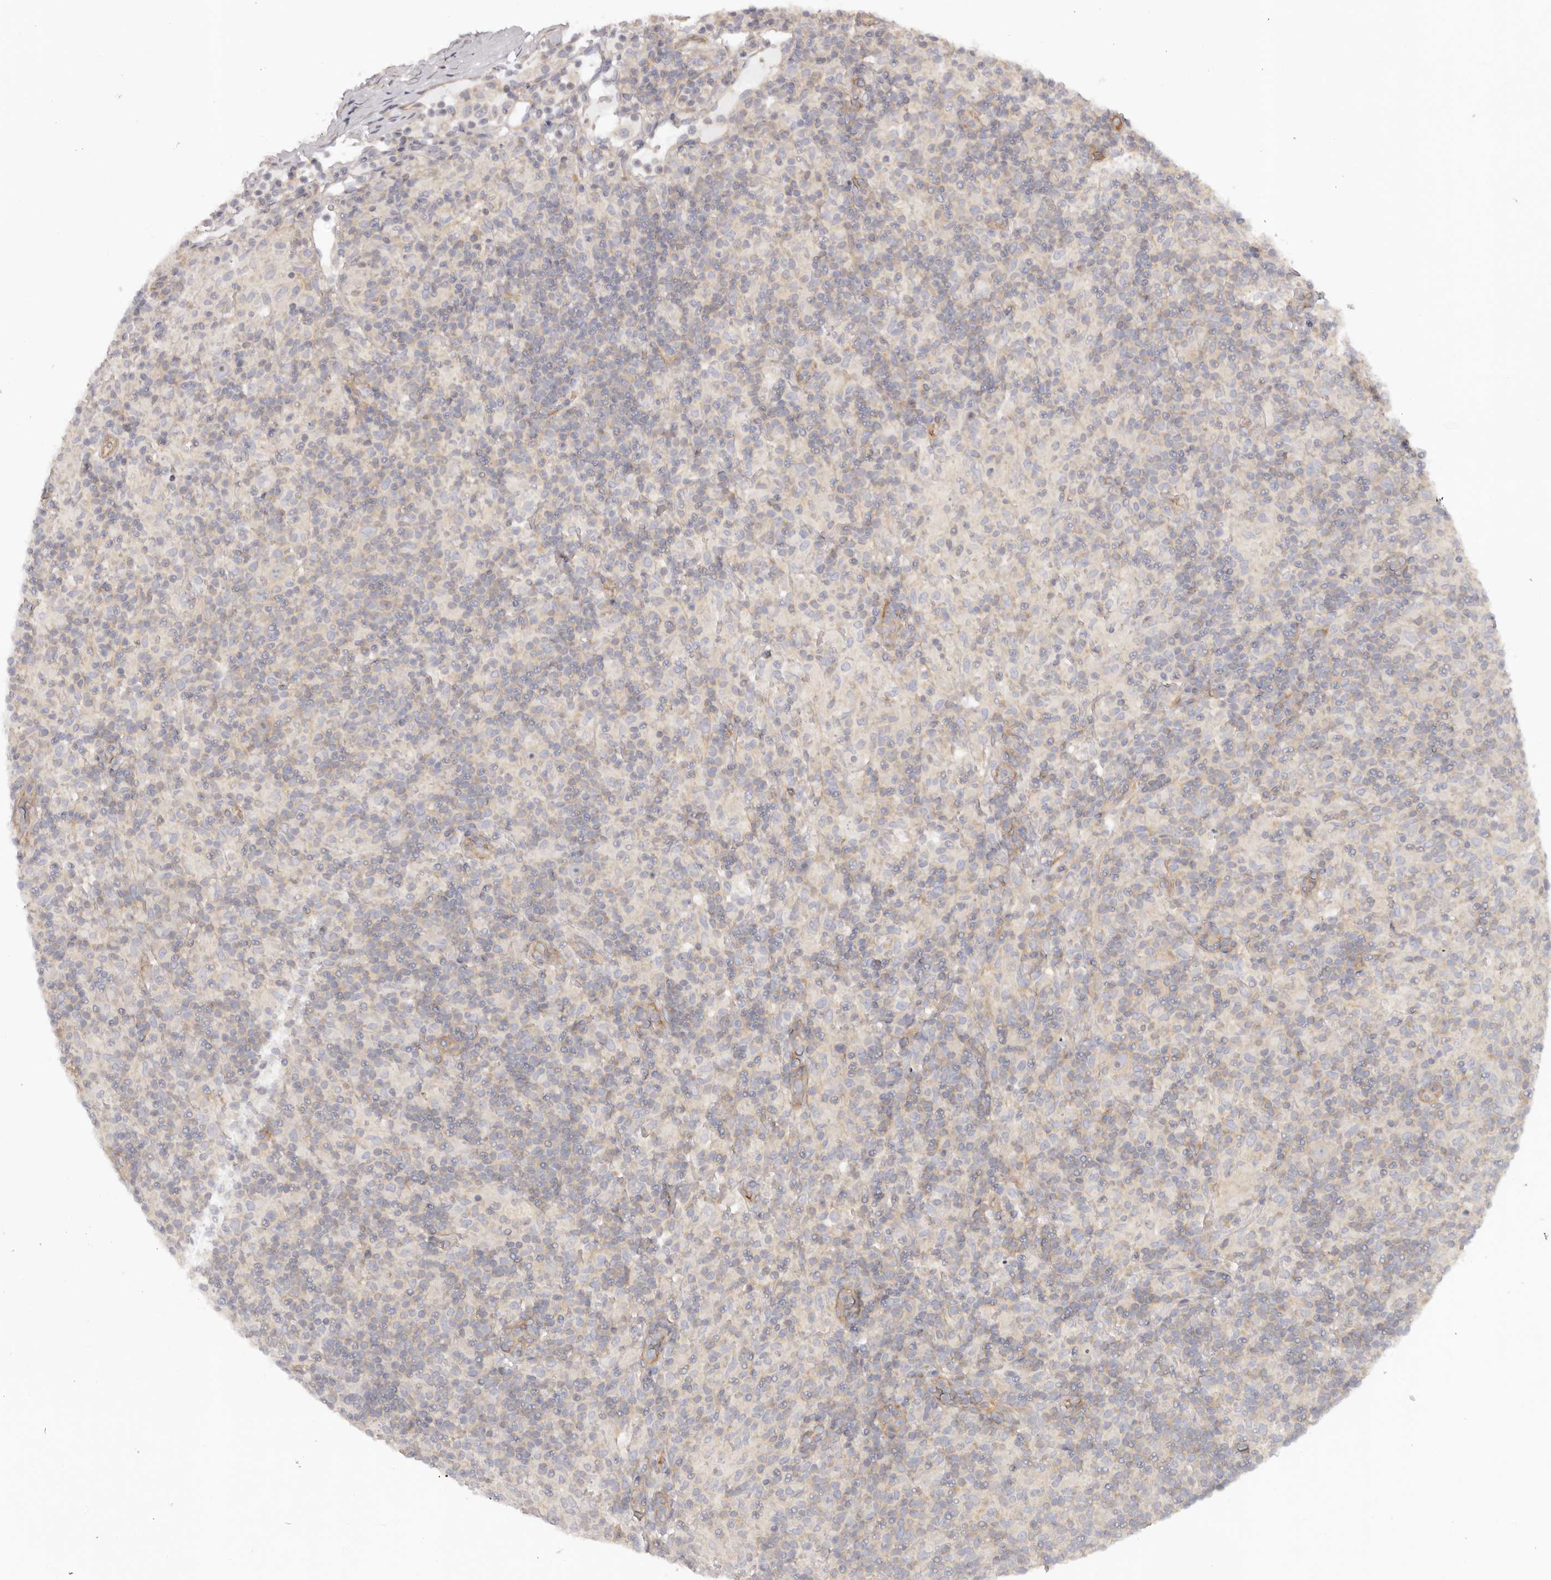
{"staining": {"intensity": "negative", "quantity": "none", "location": "none"}, "tissue": "lymphoma", "cell_type": "Tumor cells", "image_type": "cancer", "snomed": [{"axis": "morphology", "description": "Hodgkin's disease, NOS"}, {"axis": "topography", "description": "Lymph node"}], "caption": "IHC photomicrograph of Hodgkin's disease stained for a protein (brown), which demonstrates no expression in tumor cells.", "gene": "RPS6", "patient": {"sex": "male", "age": 70}}